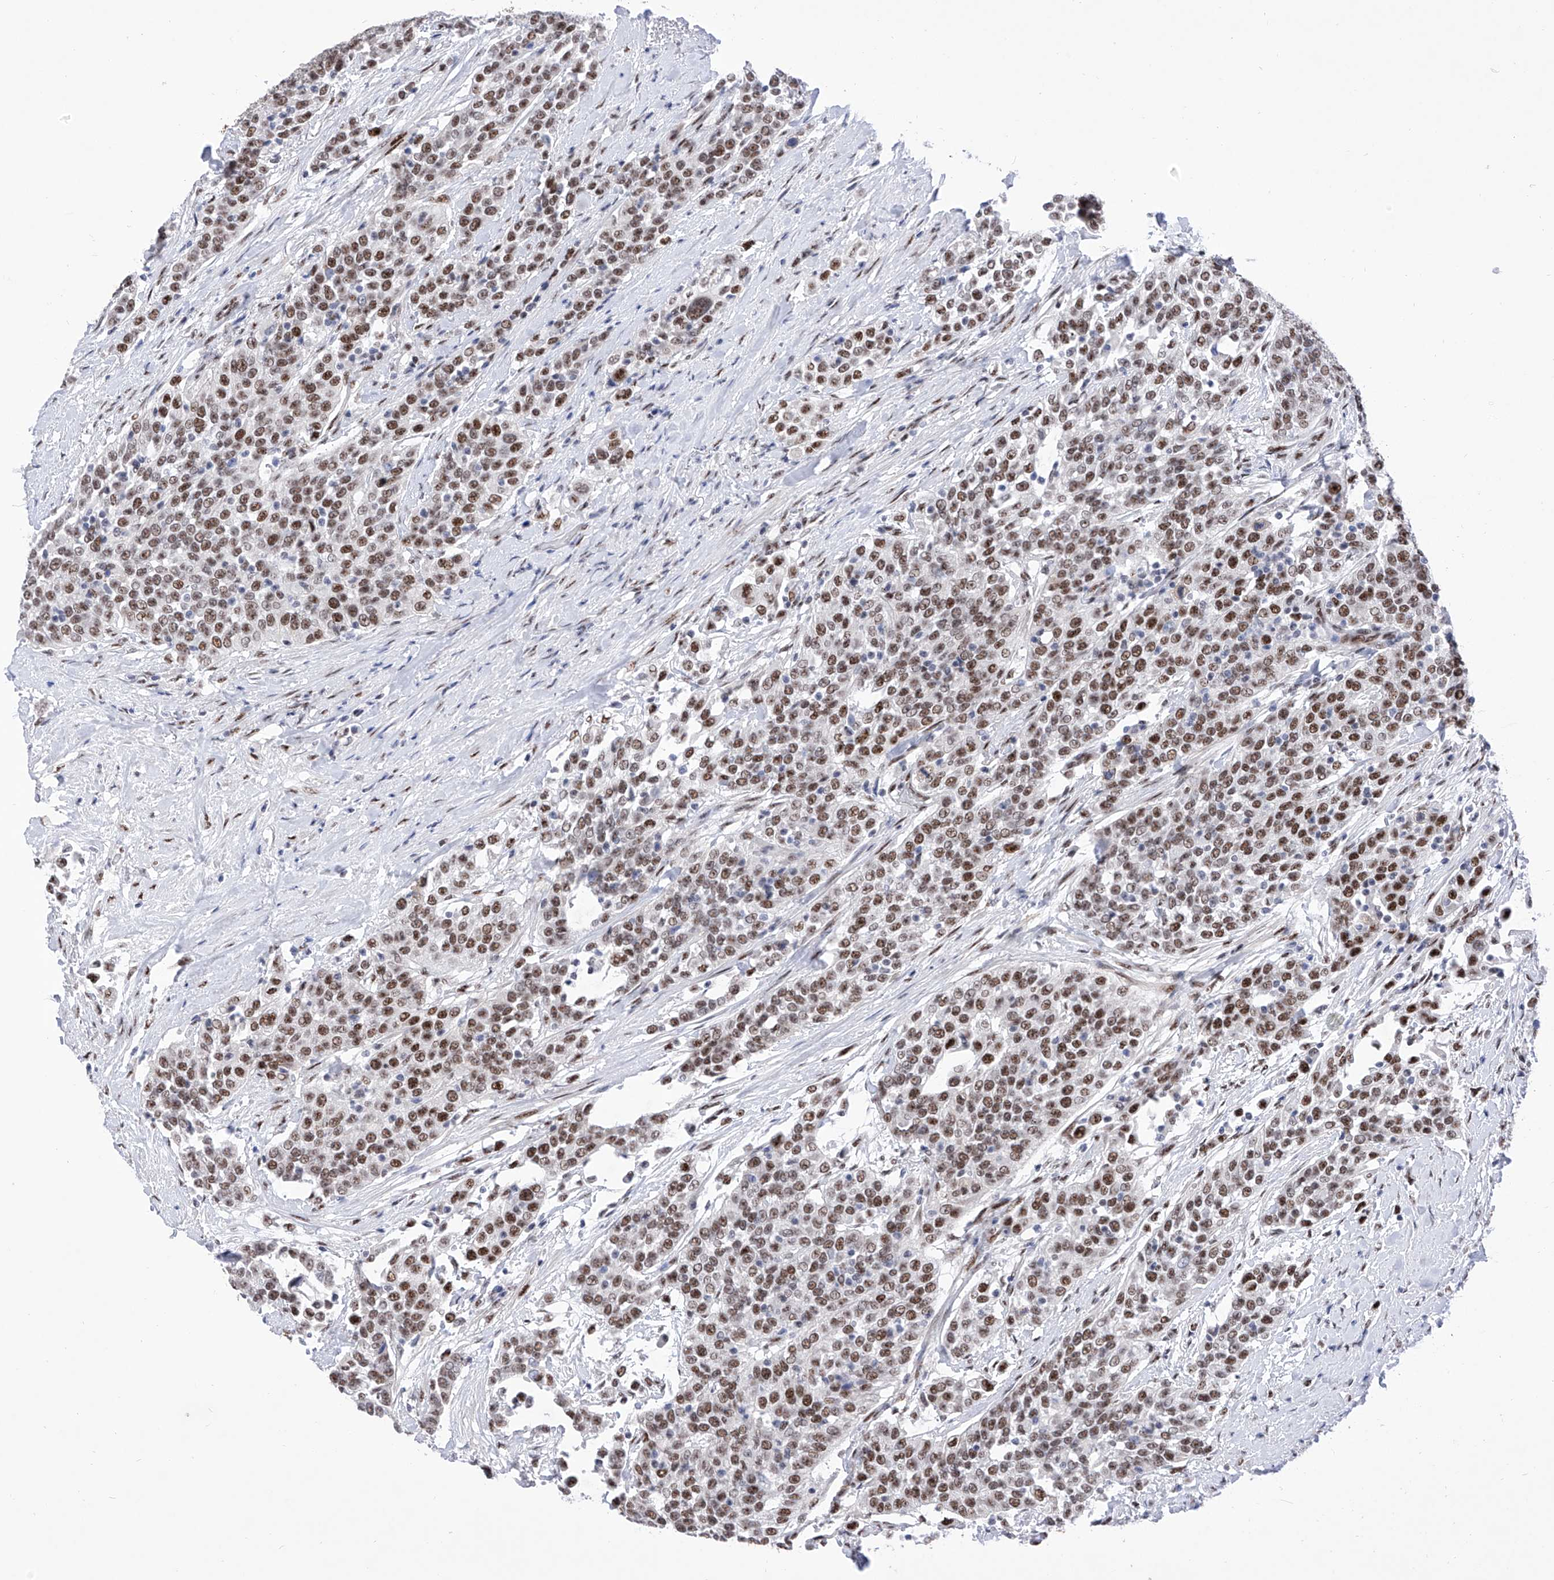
{"staining": {"intensity": "moderate", "quantity": ">75%", "location": "nuclear"}, "tissue": "urothelial cancer", "cell_type": "Tumor cells", "image_type": "cancer", "snomed": [{"axis": "morphology", "description": "Urothelial carcinoma, High grade"}, {"axis": "topography", "description": "Urinary bladder"}], "caption": "Immunohistochemical staining of urothelial cancer reveals medium levels of moderate nuclear protein expression in about >75% of tumor cells.", "gene": "ATN1", "patient": {"sex": "female", "age": 80}}